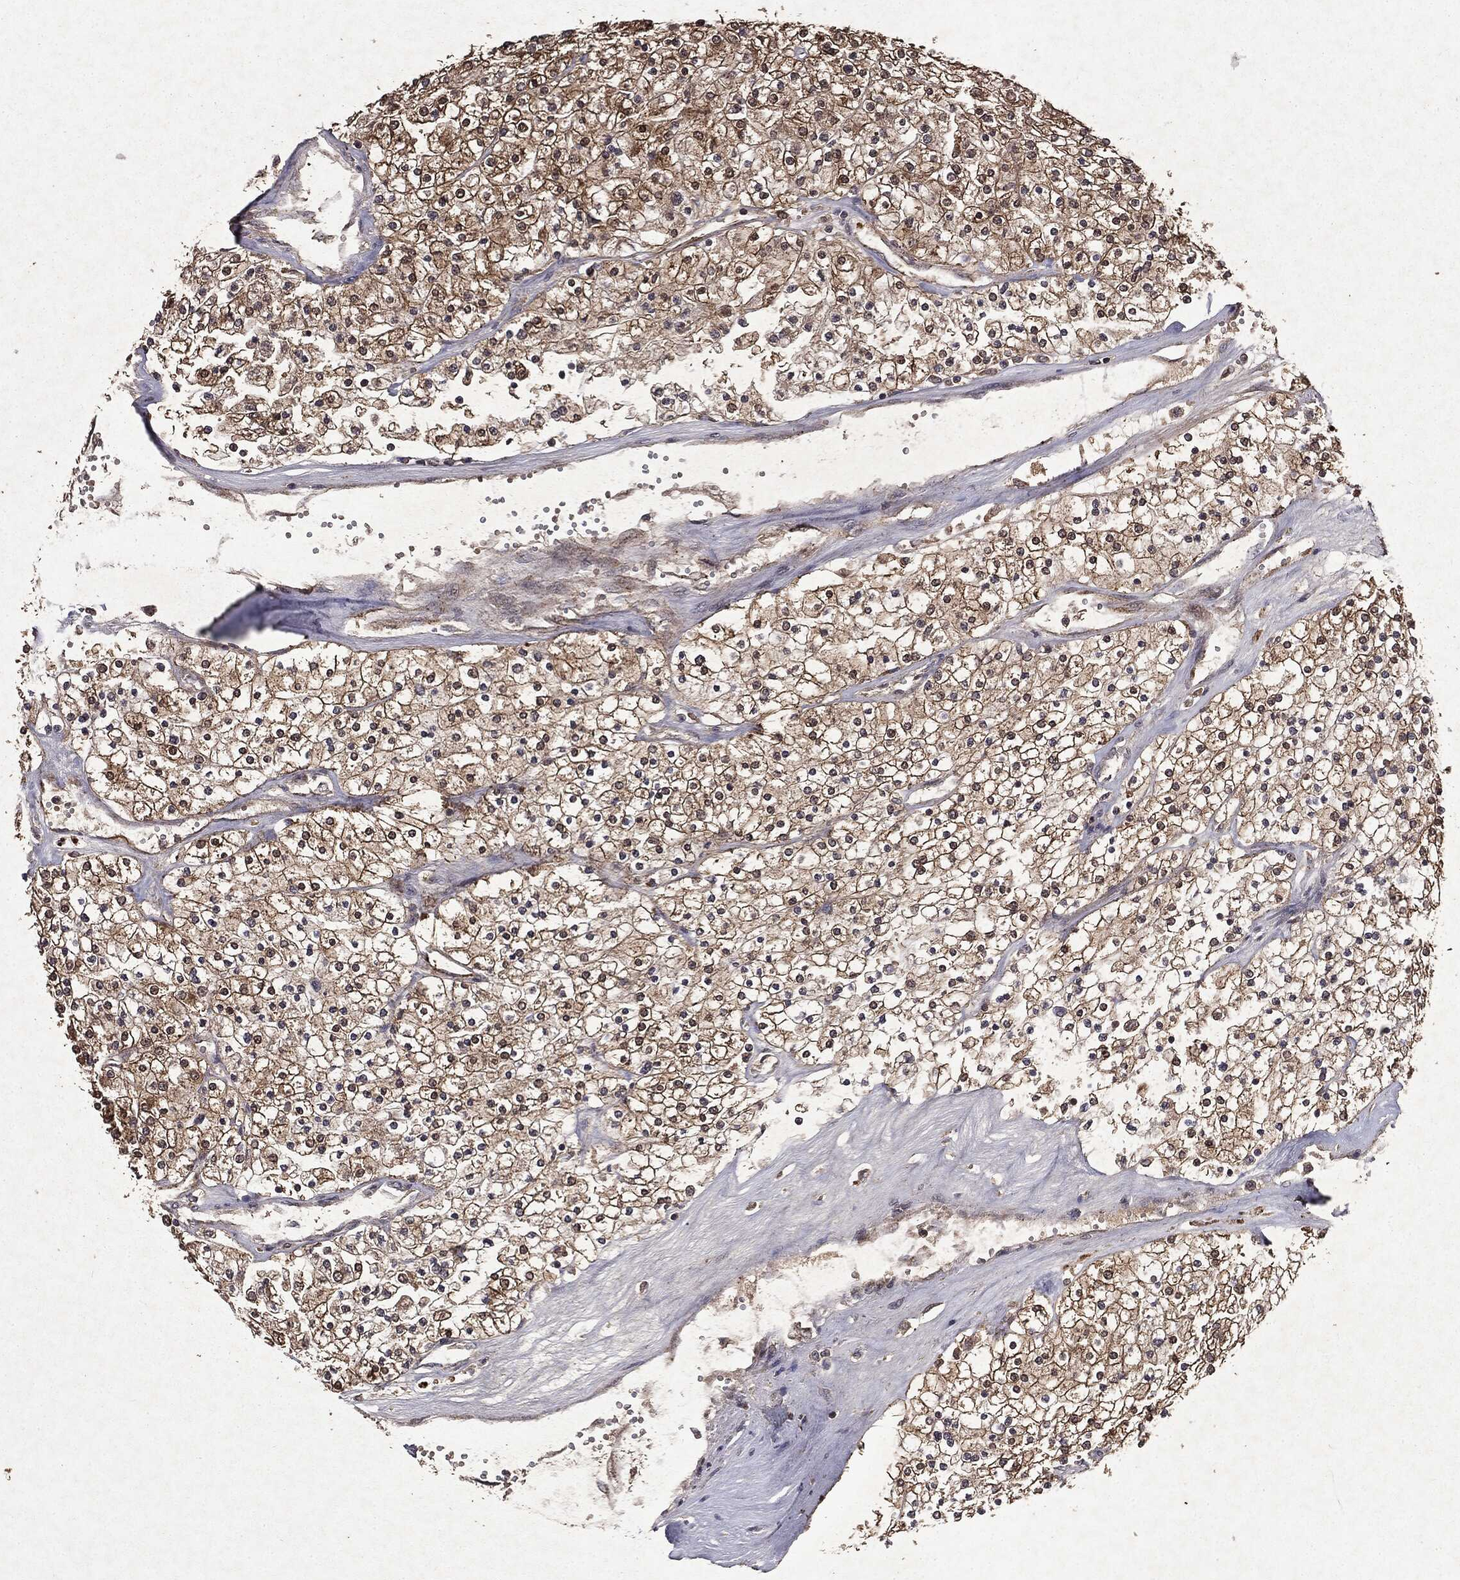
{"staining": {"intensity": "weak", "quantity": "25%-75%", "location": "cytoplasmic/membranous"}, "tissue": "renal cancer", "cell_type": "Tumor cells", "image_type": "cancer", "snomed": [{"axis": "morphology", "description": "Adenocarcinoma, NOS"}, {"axis": "topography", "description": "Kidney"}], "caption": "Adenocarcinoma (renal) was stained to show a protein in brown. There is low levels of weak cytoplasmic/membranous staining in approximately 25%-75% of tumor cells. The staining was performed using DAB (3,3'-diaminobenzidine), with brown indicating positive protein expression. Nuclei are stained blue with hematoxylin.", "gene": "MTOR", "patient": {"sex": "male", "age": 80}}